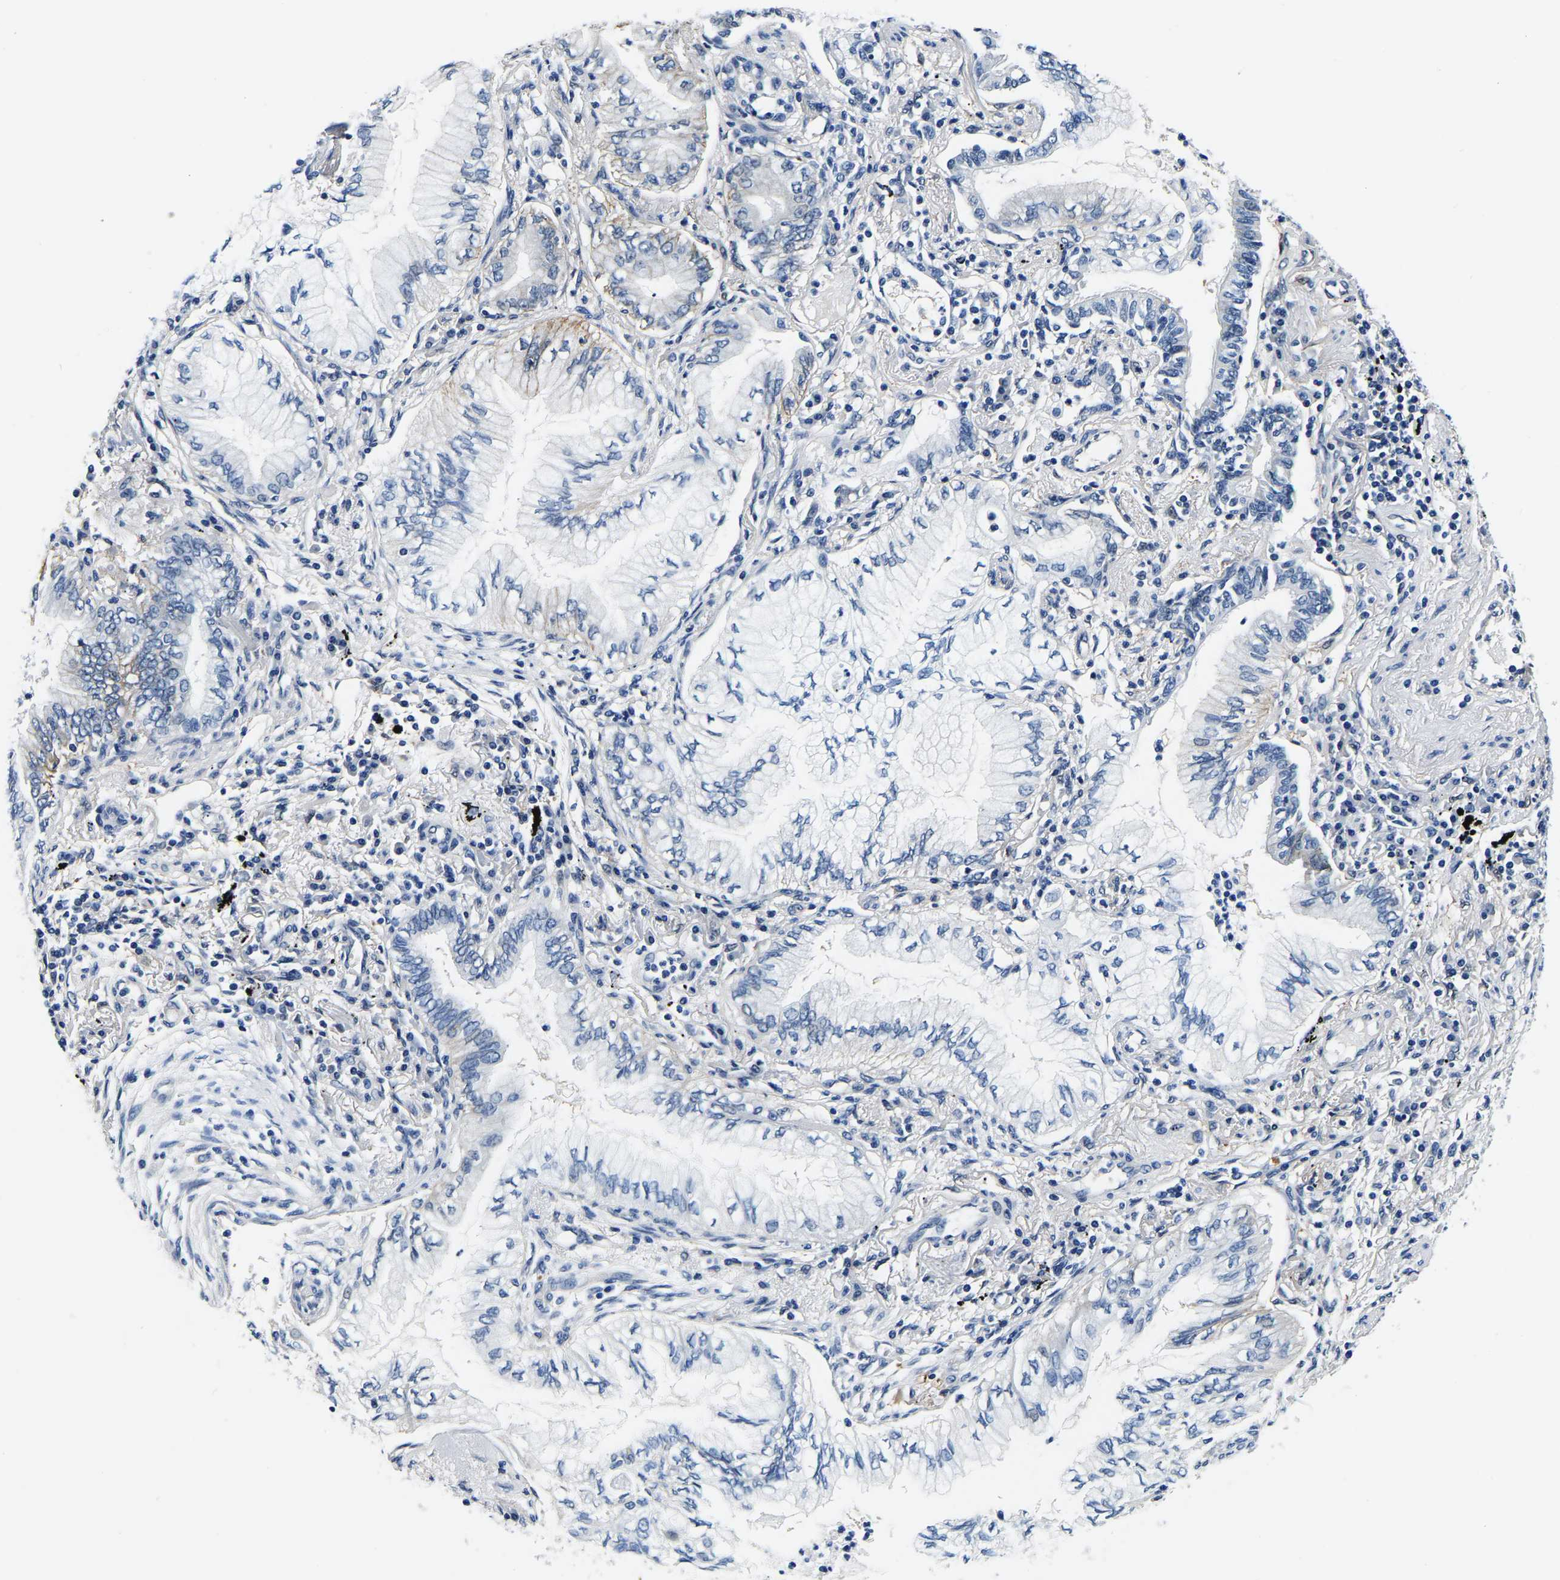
{"staining": {"intensity": "negative", "quantity": "none", "location": "none"}, "tissue": "lung cancer", "cell_type": "Tumor cells", "image_type": "cancer", "snomed": [{"axis": "morphology", "description": "Normal tissue, NOS"}, {"axis": "morphology", "description": "Adenocarcinoma, NOS"}, {"axis": "topography", "description": "Bronchus"}, {"axis": "topography", "description": "Lung"}], "caption": "Tumor cells are negative for brown protein staining in lung cancer.", "gene": "ACO1", "patient": {"sex": "female", "age": 70}}